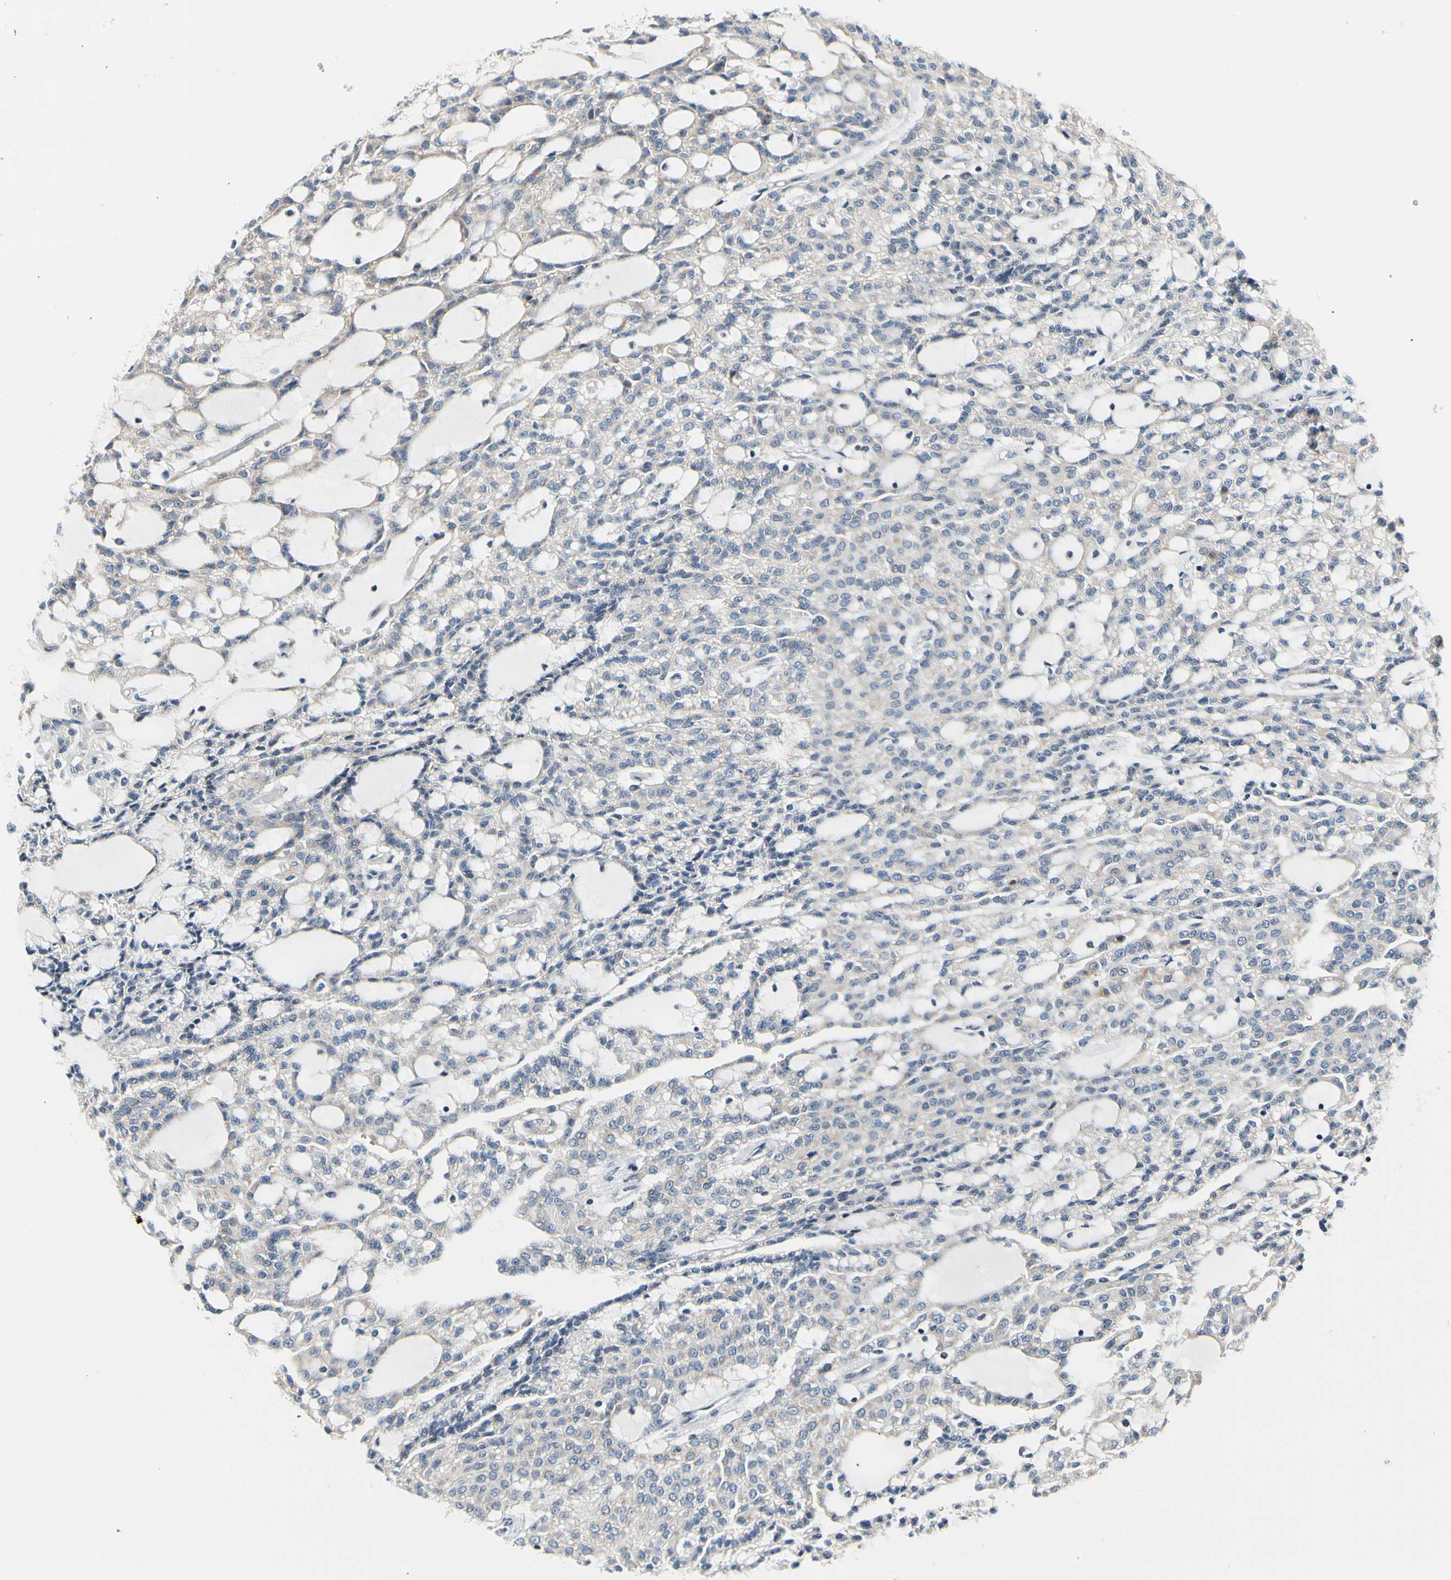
{"staining": {"intensity": "negative", "quantity": "none", "location": "none"}, "tissue": "renal cancer", "cell_type": "Tumor cells", "image_type": "cancer", "snomed": [{"axis": "morphology", "description": "Adenocarcinoma, NOS"}, {"axis": "topography", "description": "Kidney"}], "caption": "IHC micrograph of neoplastic tissue: renal adenocarcinoma stained with DAB shows no significant protein staining in tumor cells.", "gene": "SOX30", "patient": {"sex": "male", "age": 63}}